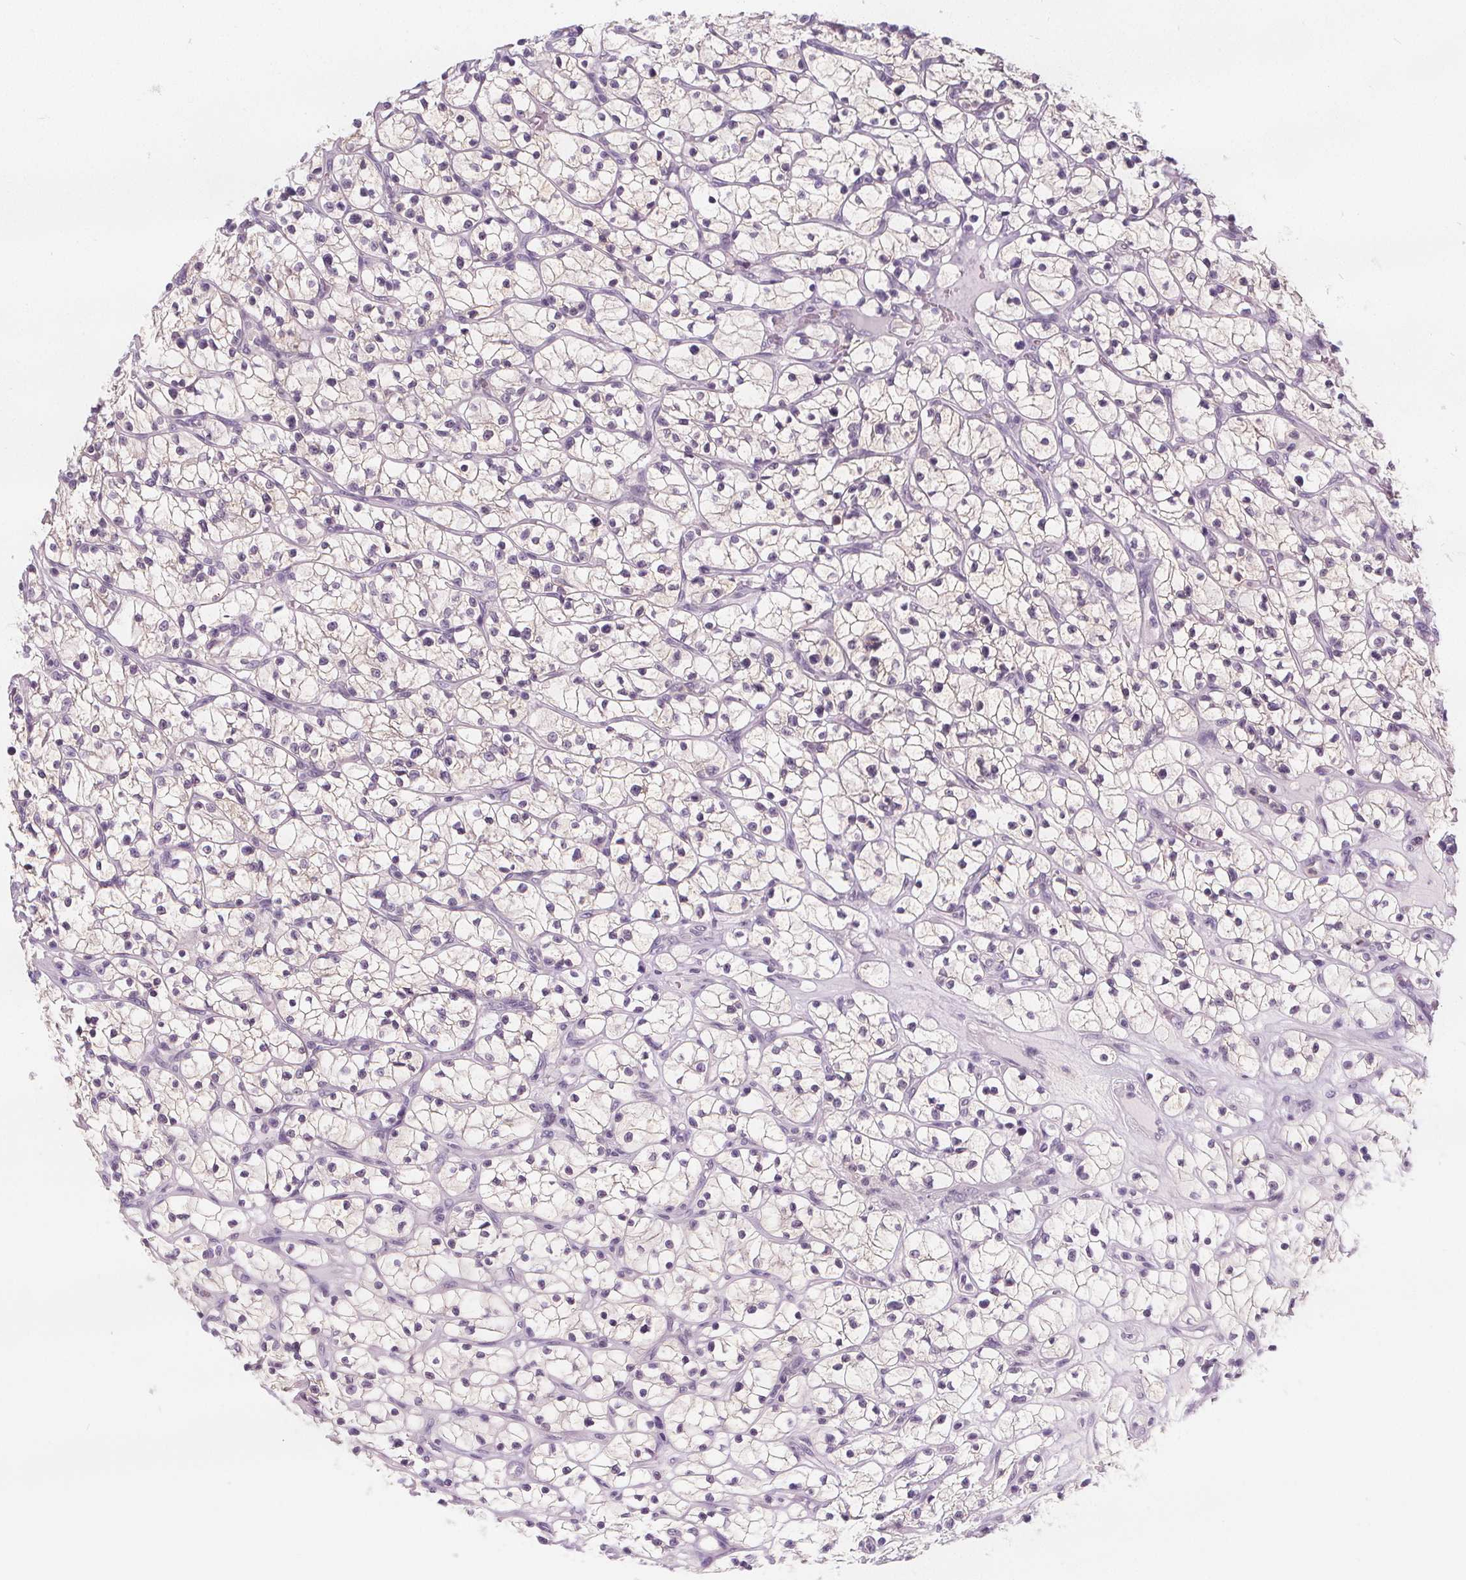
{"staining": {"intensity": "negative", "quantity": "none", "location": "none"}, "tissue": "renal cancer", "cell_type": "Tumor cells", "image_type": "cancer", "snomed": [{"axis": "morphology", "description": "Adenocarcinoma, NOS"}, {"axis": "topography", "description": "Kidney"}], "caption": "A high-resolution micrograph shows immunohistochemistry staining of renal cancer, which demonstrates no significant expression in tumor cells.", "gene": "UGP2", "patient": {"sex": "female", "age": 64}}